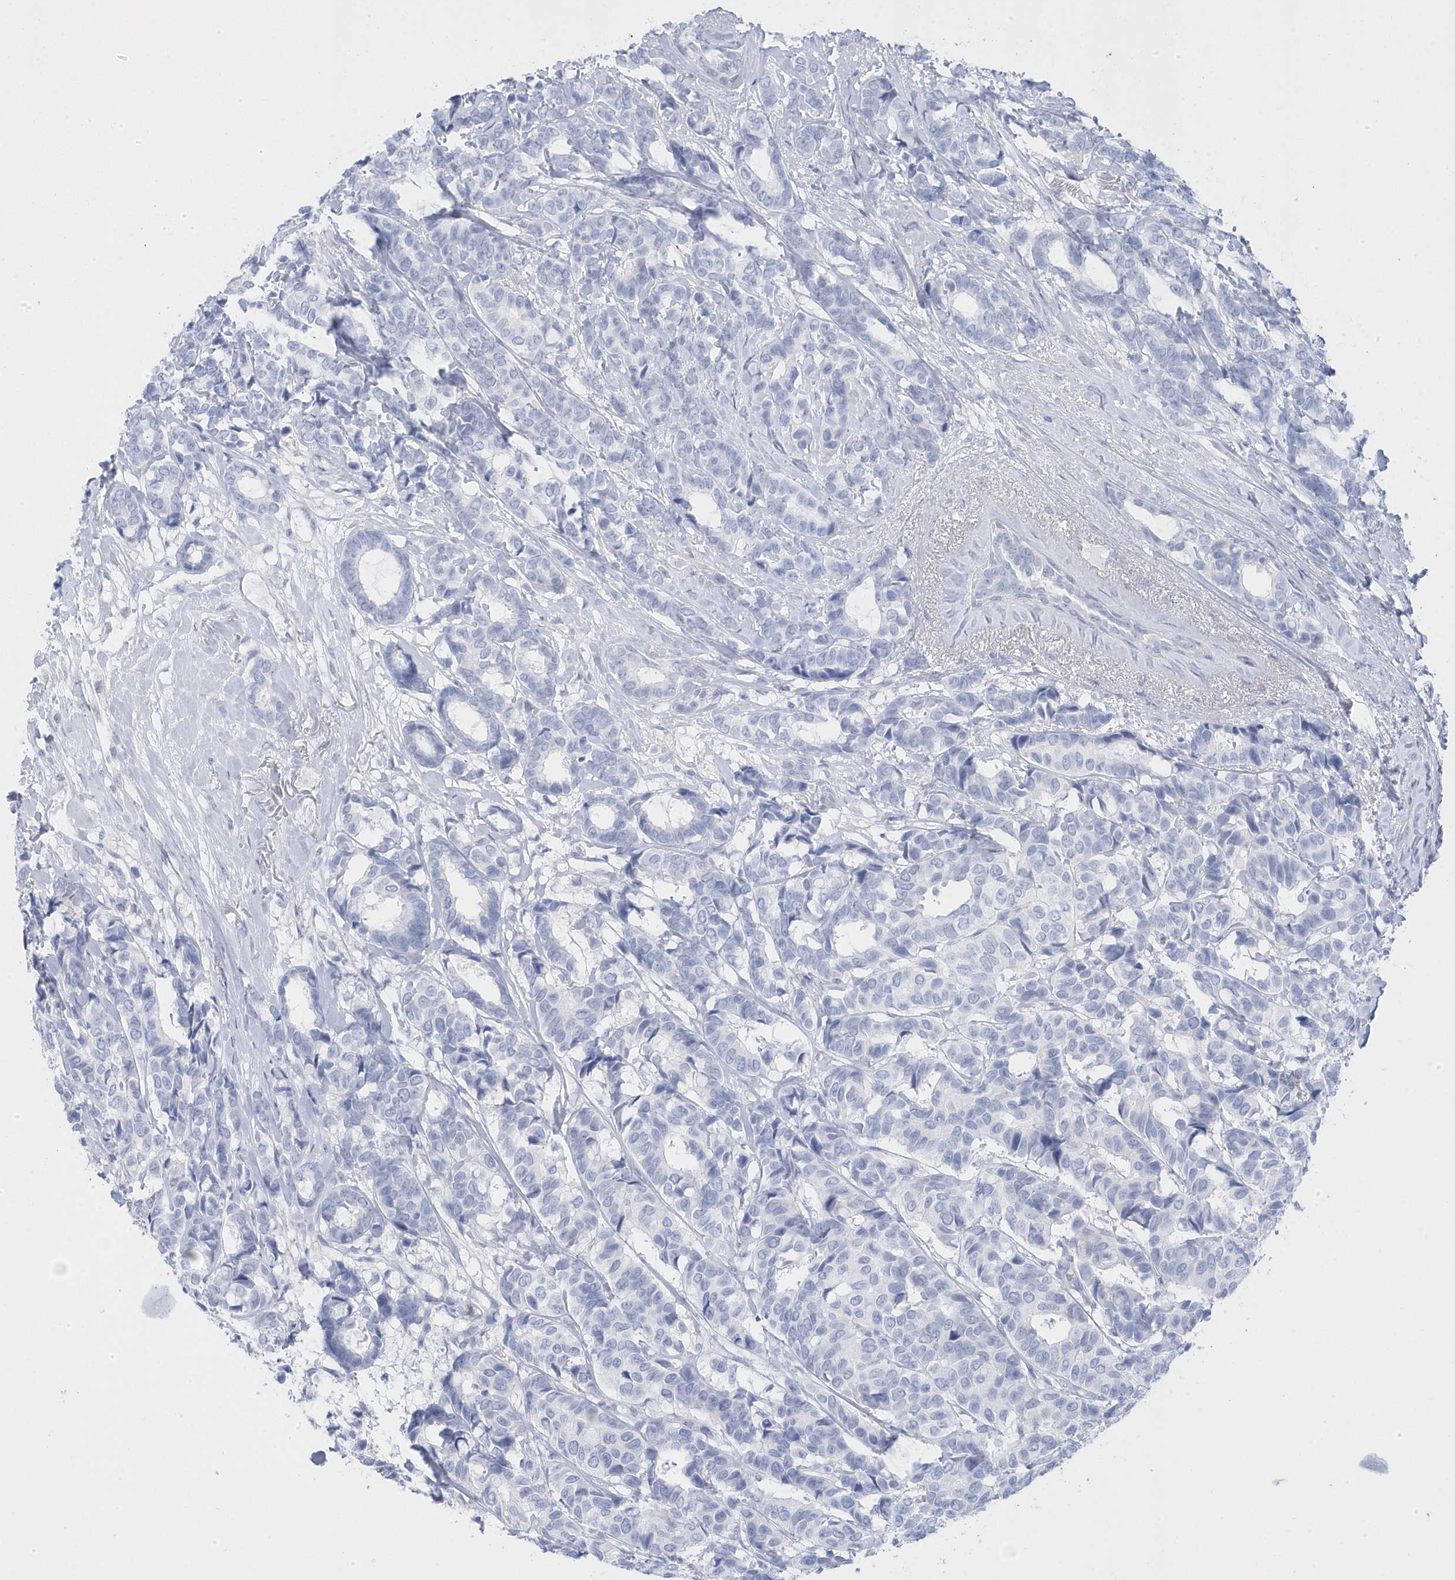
{"staining": {"intensity": "negative", "quantity": "none", "location": "none"}, "tissue": "breast cancer", "cell_type": "Tumor cells", "image_type": "cancer", "snomed": [{"axis": "morphology", "description": "Duct carcinoma"}, {"axis": "topography", "description": "Breast"}], "caption": "Photomicrograph shows no protein positivity in tumor cells of breast infiltrating ductal carcinoma tissue. (Brightfield microscopy of DAB (3,3'-diaminobenzidine) immunohistochemistry at high magnification).", "gene": "GTPBP6", "patient": {"sex": "female", "age": 87}}